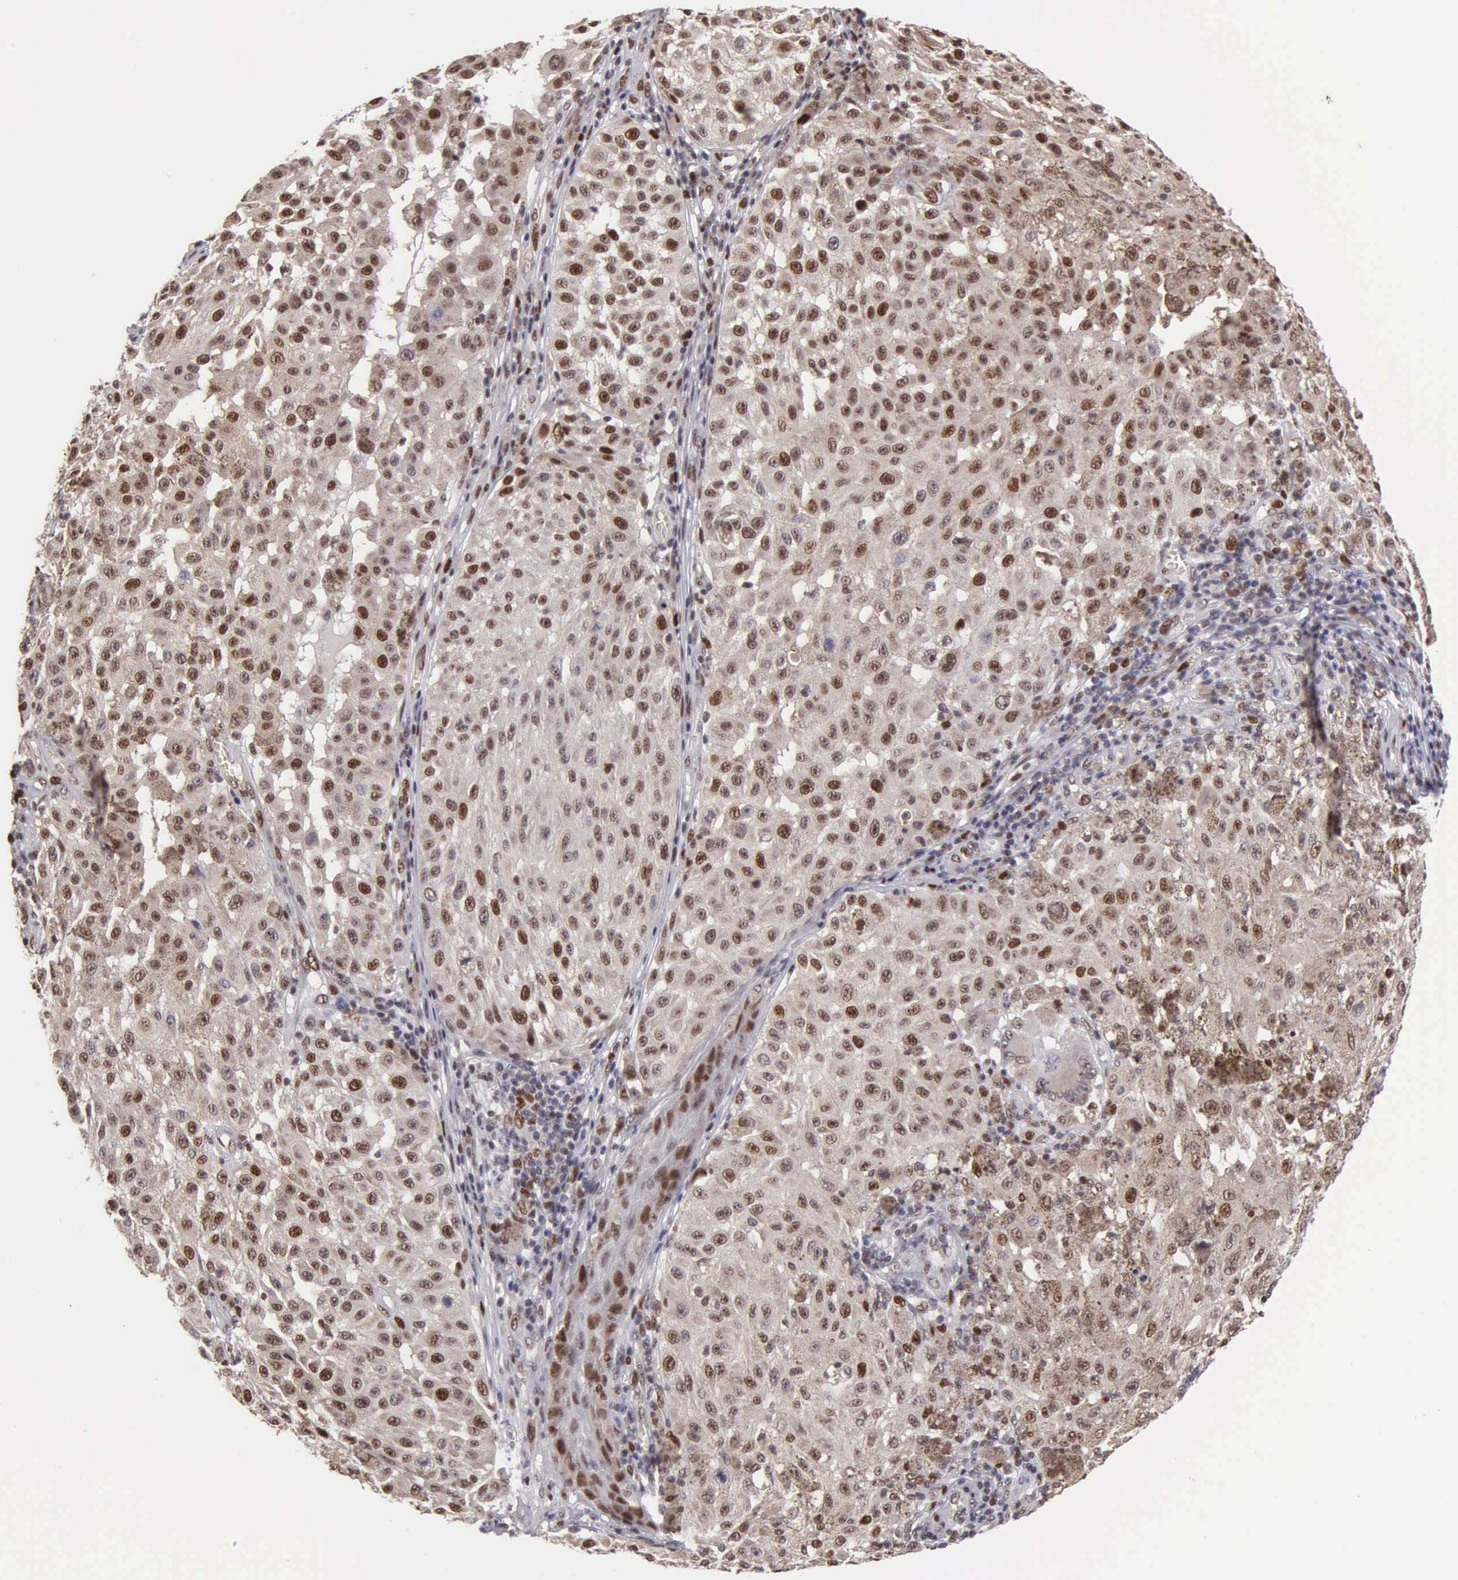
{"staining": {"intensity": "moderate", "quantity": ">75%", "location": "cytoplasmic/membranous,nuclear"}, "tissue": "melanoma", "cell_type": "Tumor cells", "image_type": "cancer", "snomed": [{"axis": "morphology", "description": "Malignant melanoma, NOS"}, {"axis": "topography", "description": "Skin"}], "caption": "Malignant melanoma tissue exhibits moderate cytoplasmic/membranous and nuclear expression in approximately >75% of tumor cells (IHC, brightfield microscopy, high magnification).", "gene": "UBR7", "patient": {"sex": "female", "age": 64}}